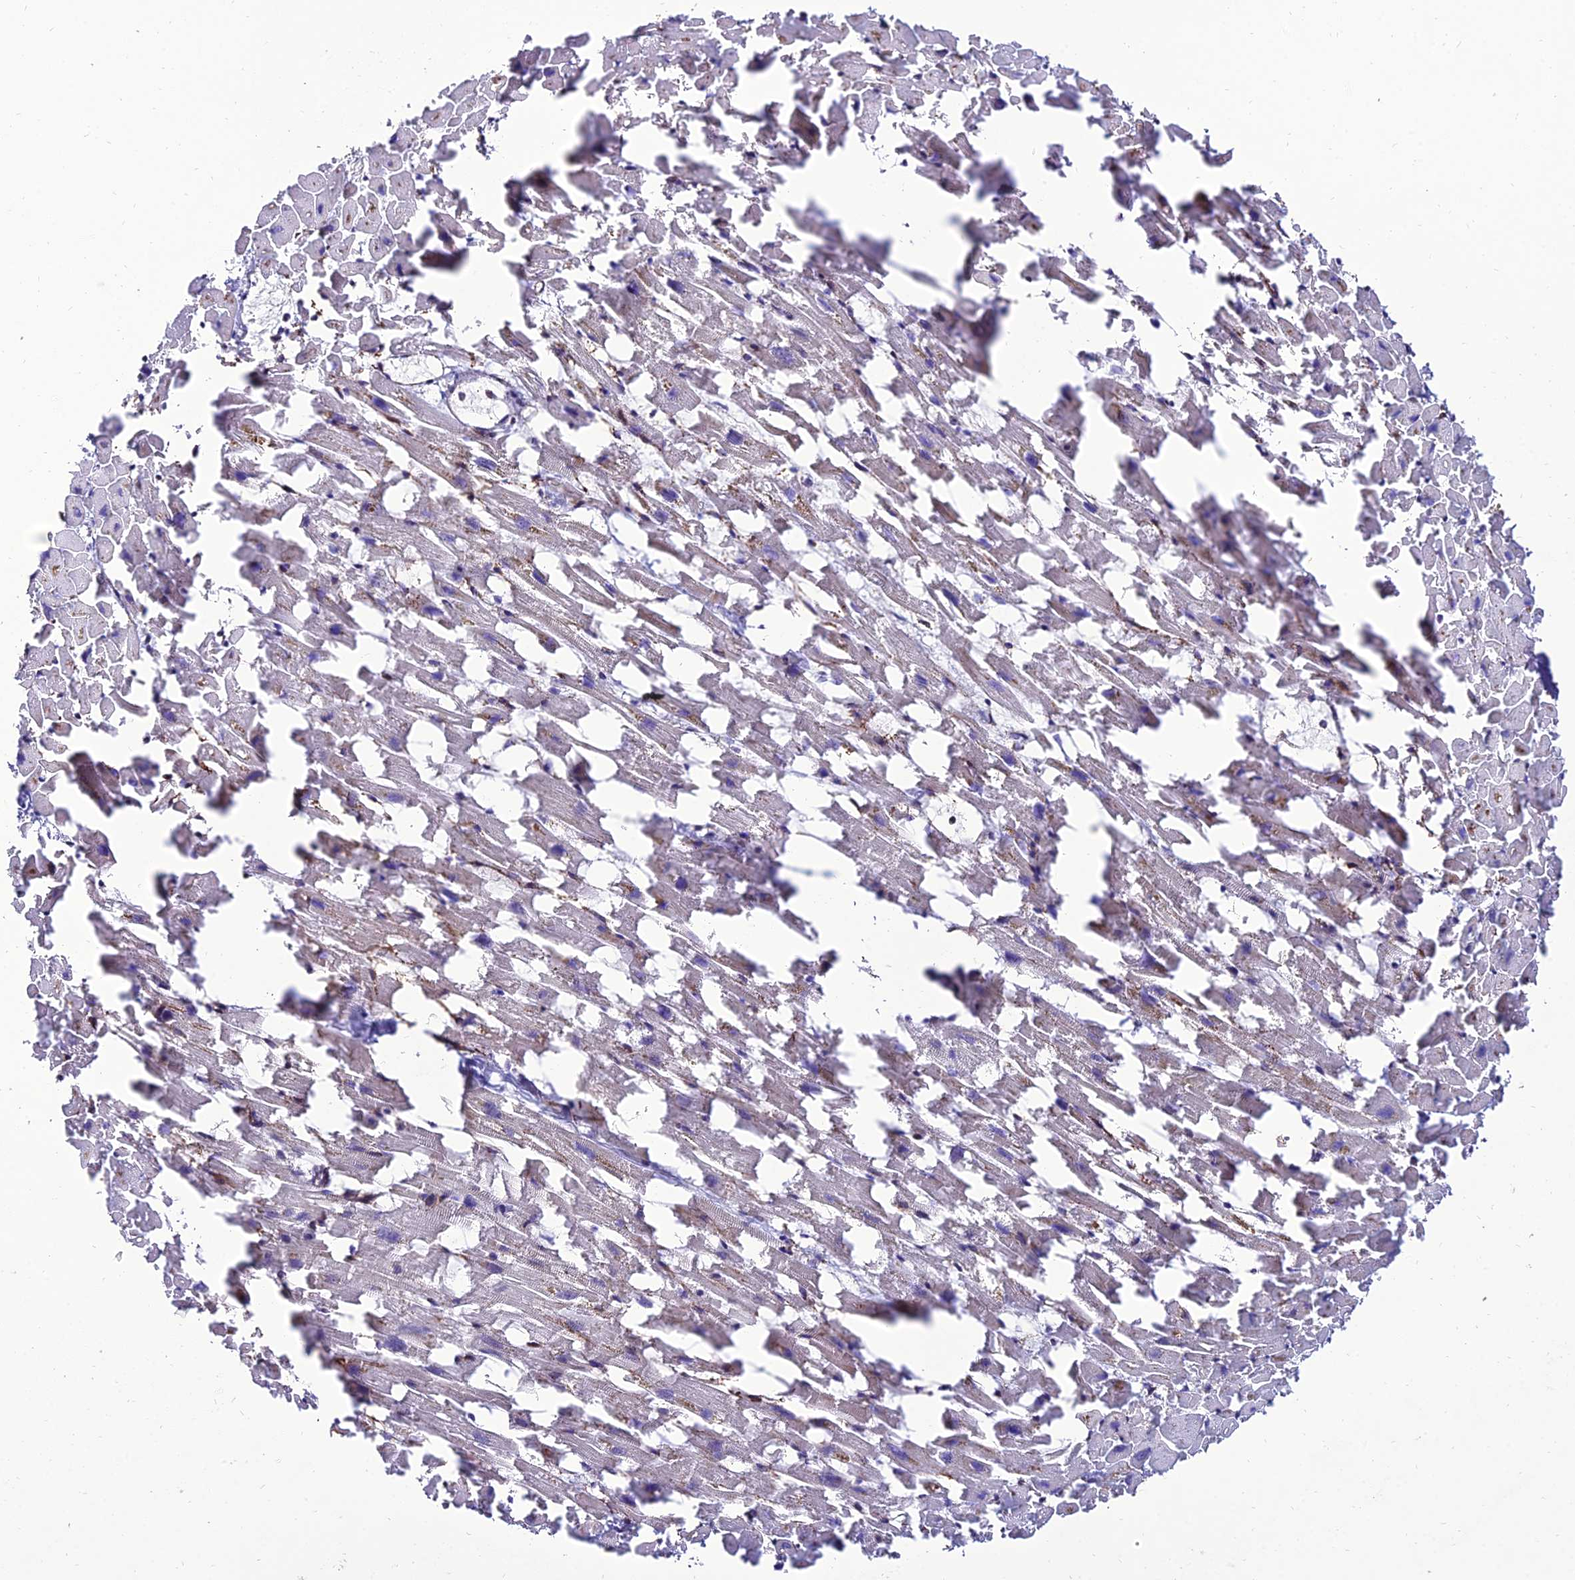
{"staining": {"intensity": "negative", "quantity": "none", "location": "none"}, "tissue": "heart muscle", "cell_type": "Cardiomyocytes", "image_type": "normal", "snomed": [{"axis": "morphology", "description": "Normal tissue, NOS"}, {"axis": "topography", "description": "Heart"}], "caption": "Cardiomyocytes show no significant staining in unremarkable heart muscle. Nuclei are stained in blue.", "gene": "ALDH3B2", "patient": {"sex": "female", "age": 64}}